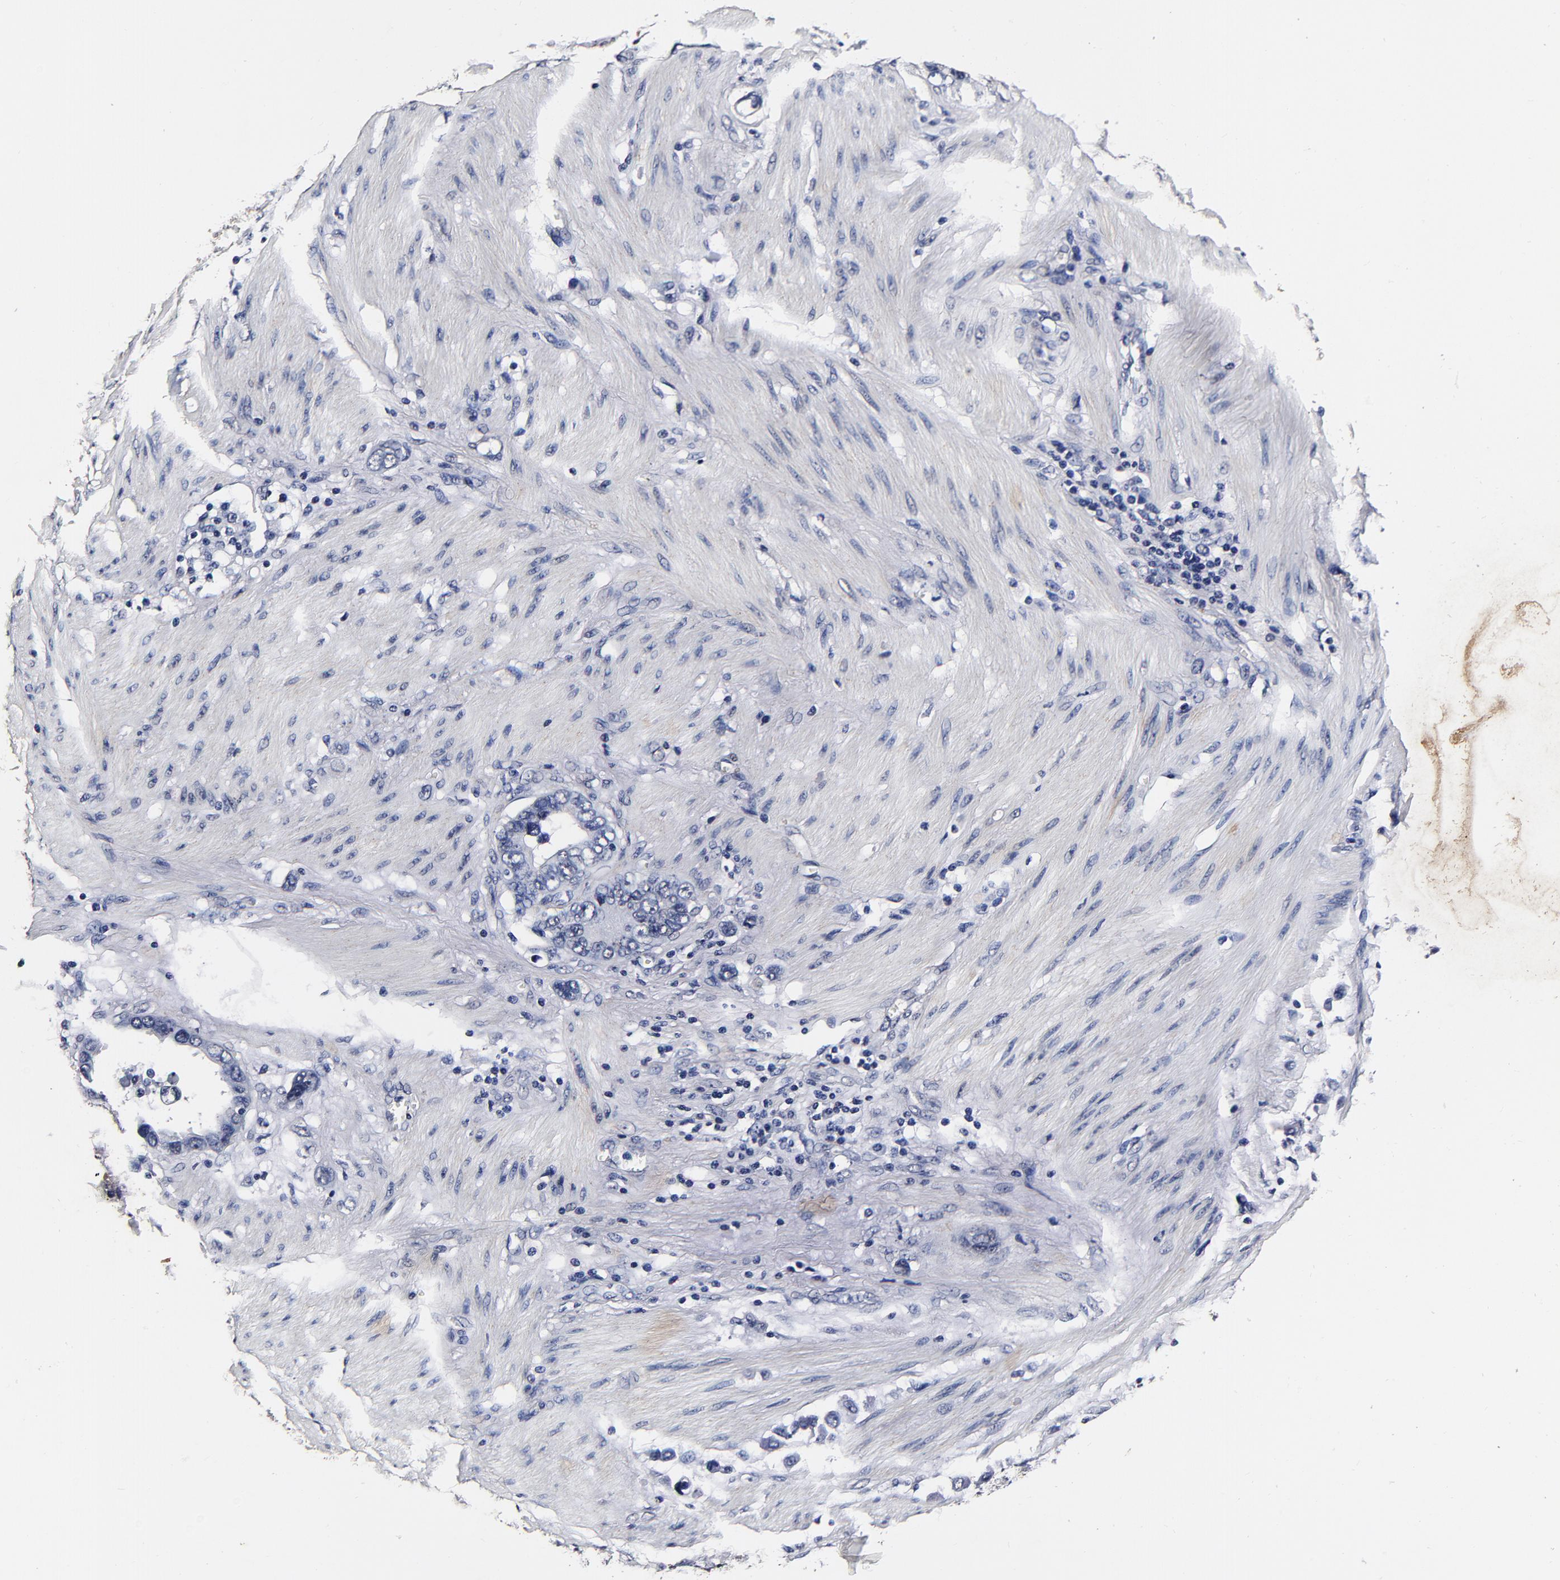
{"staining": {"intensity": "negative", "quantity": "none", "location": "none"}, "tissue": "stomach cancer", "cell_type": "Tumor cells", "image_type": "cancer", "snomed": [{"axis": "morphology", "description": "Adenocarcinoma, NOS"}, {"axis": "topography", "description": "Stomach"}], "caption": "Protein analysis of stomach adenocarcinoma demonstrates no significant expression in tumor cells.", "gene": "MMP15", "patient": {"sex": "male", "age": 78}}